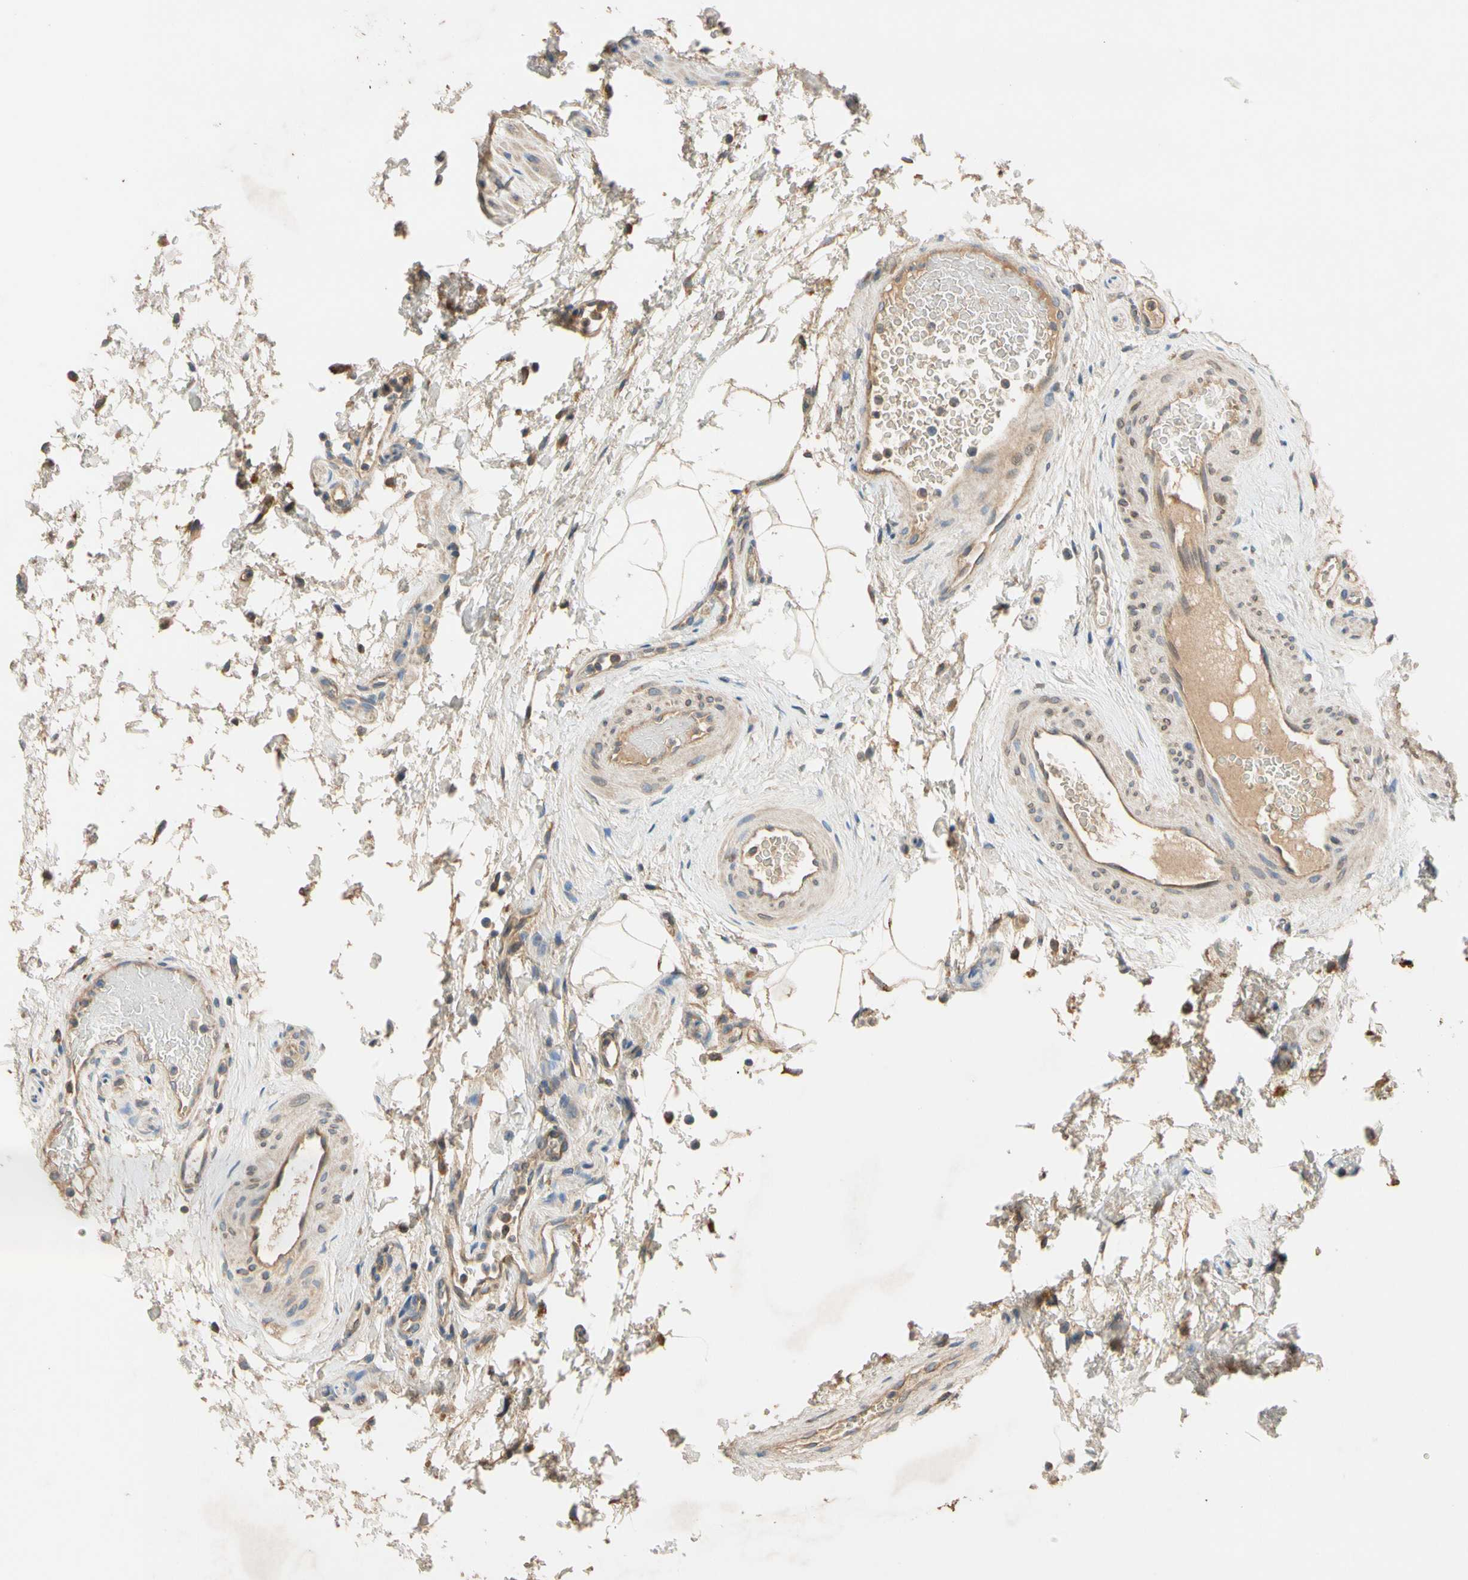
{"staining": {"intensity": "moderate", "quantity": ">75%", "location": "cytoplasmic/membranous"}, "tissue": "urinary bladder", "cell_type": "Urothelial cells", "image_type": "normal", "snomed": [{"axis": "morphology", "description": "Normal tissue, NOS"}, {"axis": "morphology", "description": "Urothelial carcinoma, High grade"}, {"axis": "topography", "description": "Urinary bladder"}], "caption": "Brown immunohistochemical staining in benign urinary bladder shows moderate cytoplasmic/membranous expression in about >75% of urothelial cells. (DAB IHC, brown staining for protein, blue staining for nuclei).", "gene": "USP12", "patient": {"sex": "male", "age": 46}}